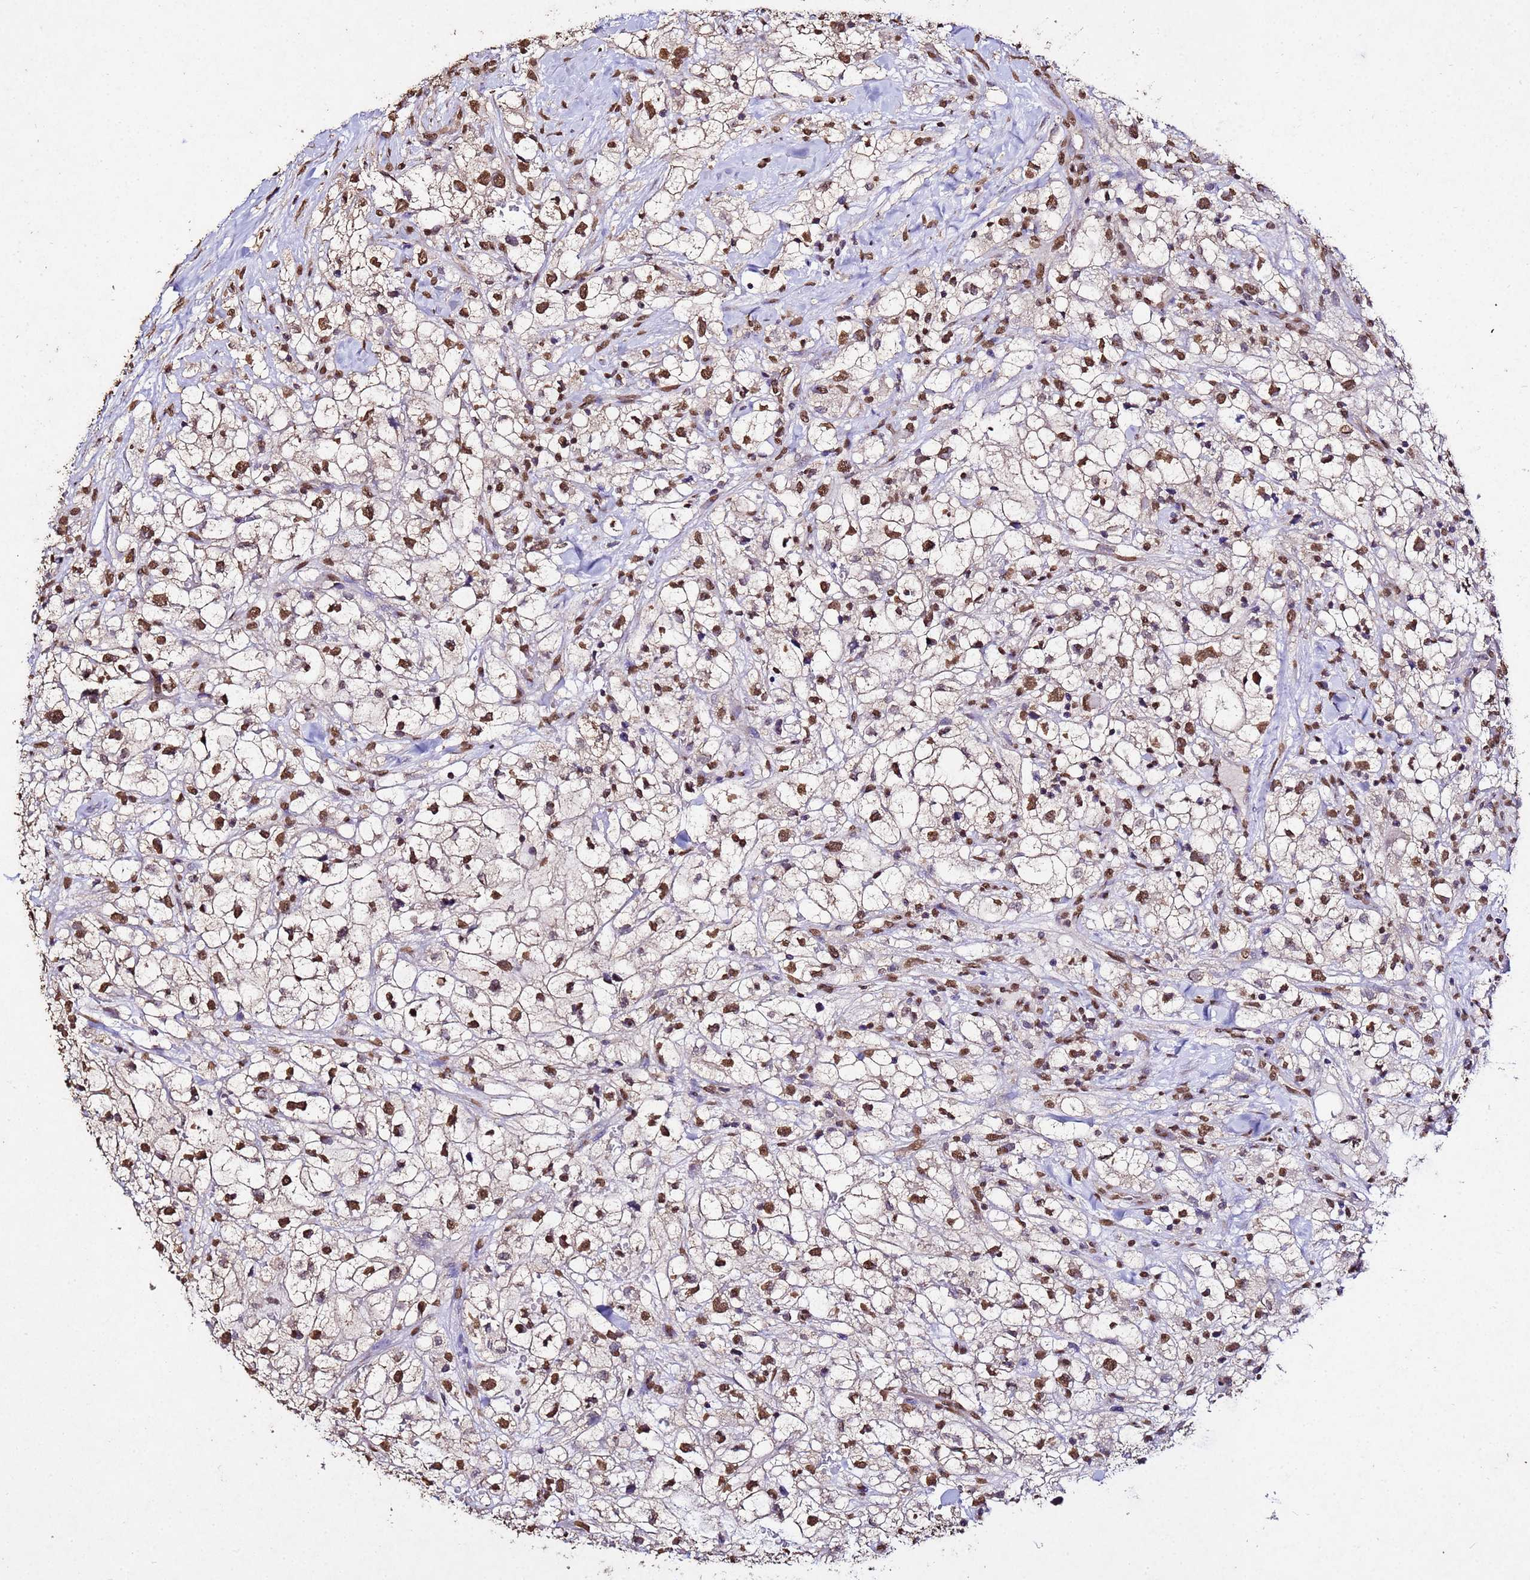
{"staining": {"intensity": "moderate", "quantity": ">75%", "location": "nuclear"}, "tissue": "renal cancer", "cell_type": "Tumor cells", "image_type": "cancer", "snomed": [{"axis": "morphology", "description": "Adenocarcinoma, NOS"}, {"axis": "topography", "description": "Kidney"}], "caption": "IHC micrograph of human renal cancer (adenocarcinoma) stained for a protein (brown), which shows medium levels of moderate nuclear expression in about >75% of tumor cells.", "gene": "MYOCD", "patient": {"sex": "male", "age": 59}}